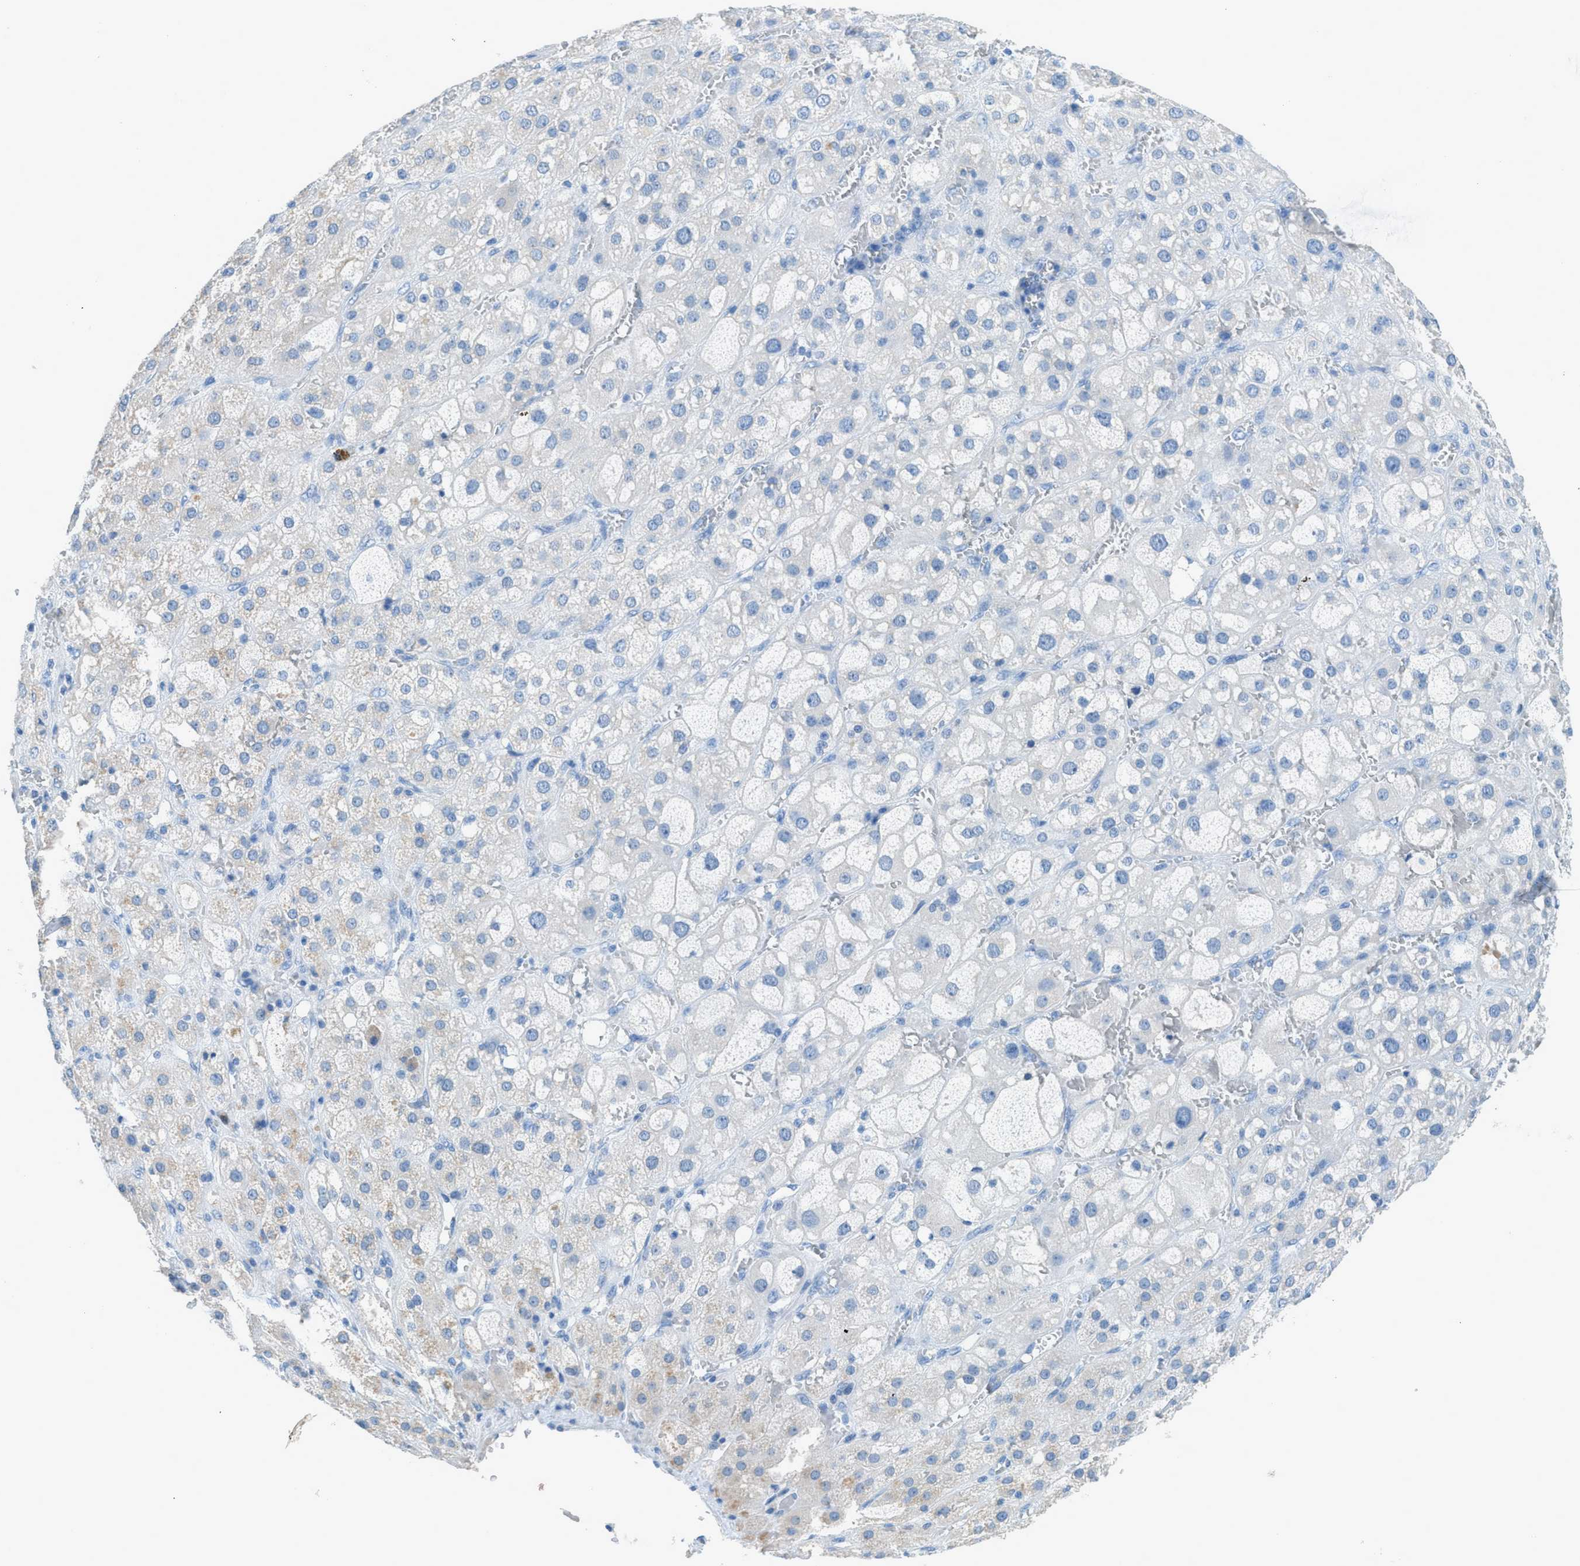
{"staining": {"intensity": "negative", "quantity": "none", "location": "none"}, "tissue": "adrenal gland", "cell_type": "Glandular cells", "image_type": "normal", "snomed": [{"axis": "morphology", "description": "Normal tissue, NOS"}, {"axis": "topography", "description": "Adrenal gland"}], "caption": "The image shows no staining of glandular cells in normal adrenal gland.", "gene": "ACAN", "patient": {"sex": "female", "age": 47}}